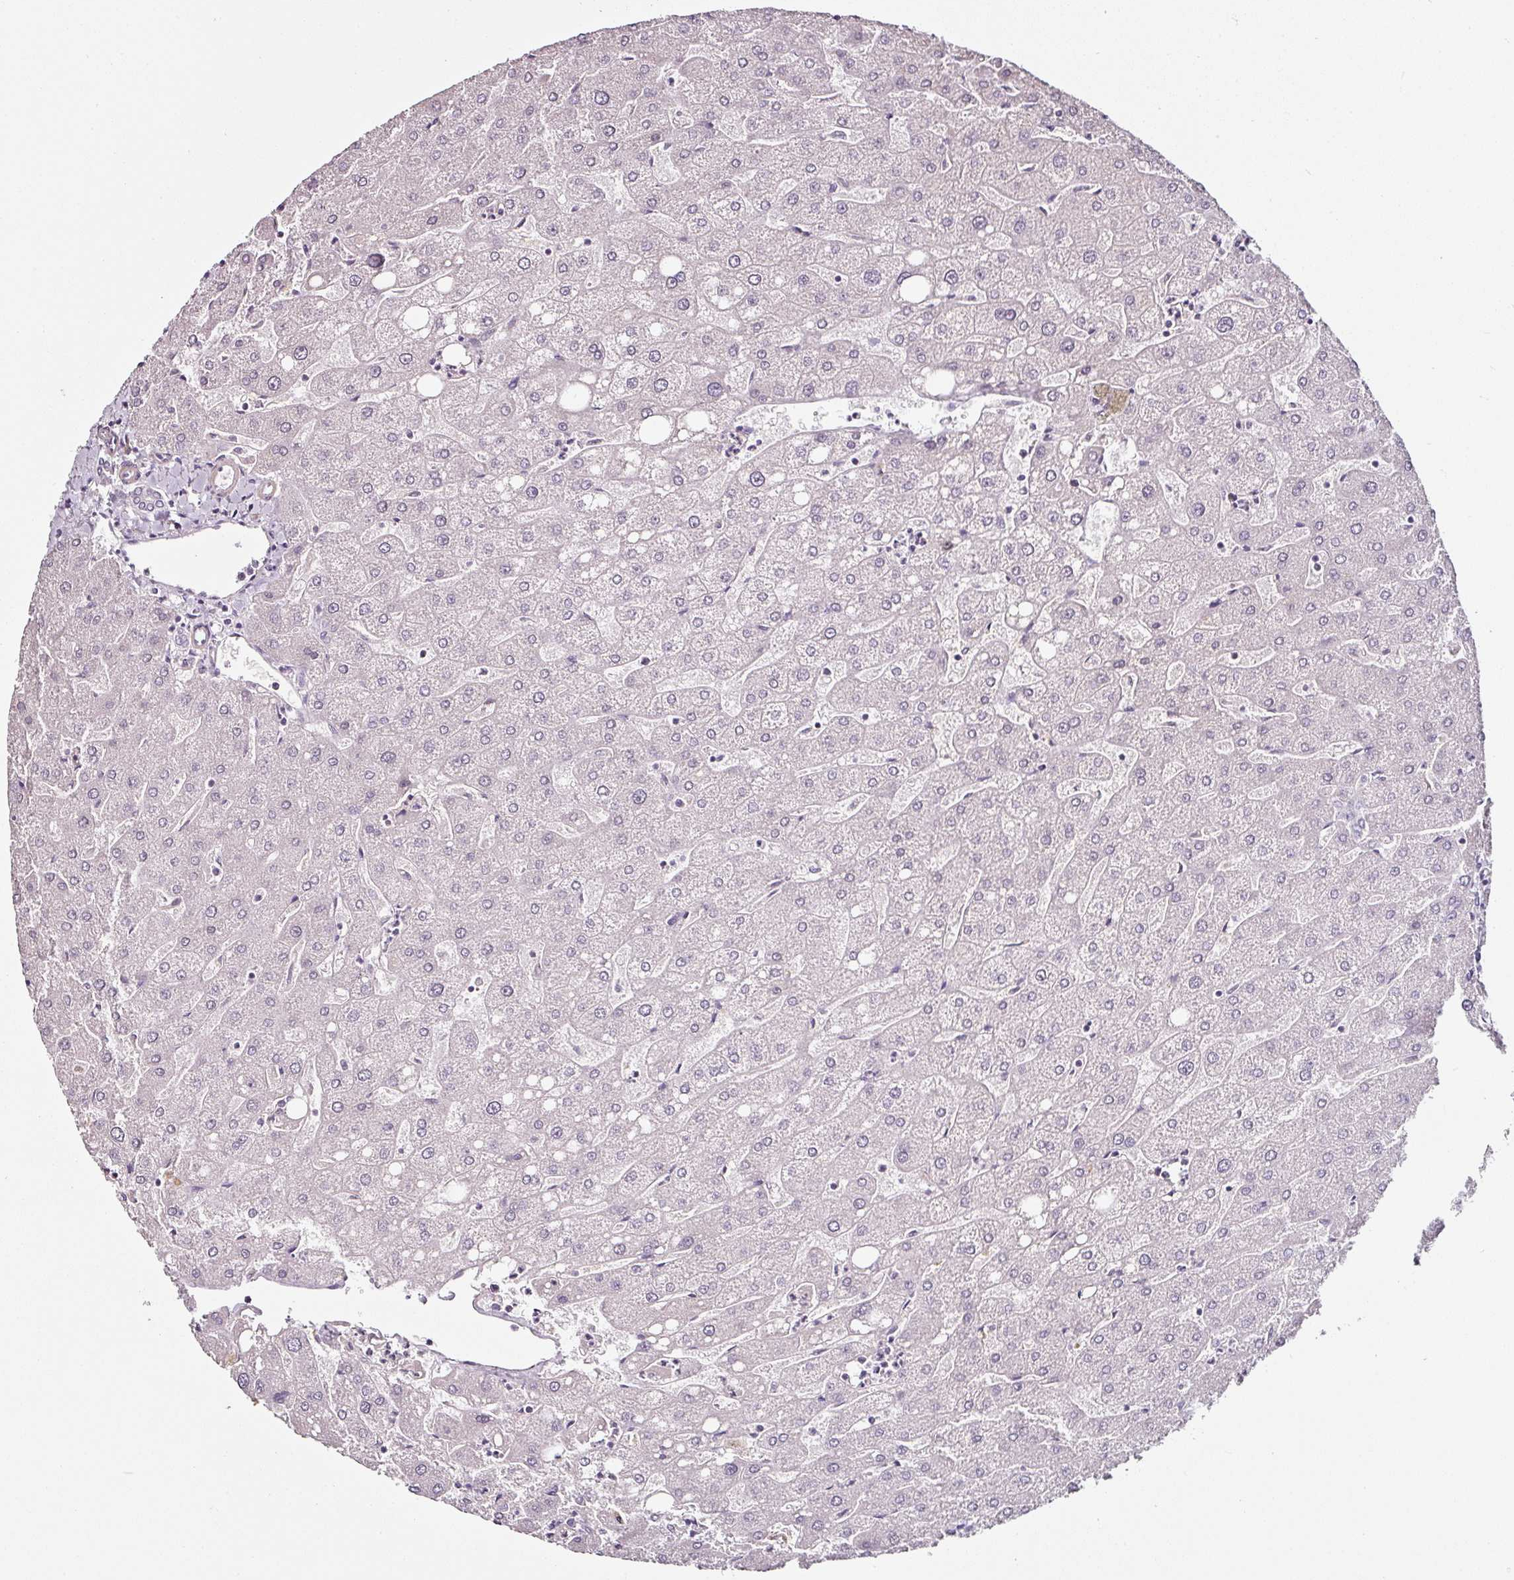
{"staining": {"intensity": "negative", "quantity": "none", "location": "none"}, "tissue": "liver", "cell_type": "Cholangiocytes", "image_type": "normal", "snomed": [{"axis": "morphology", "description": "Normal tissue, NOS"}, {"axis": "topography", "description": "Liver"}], "caption": "Immunohistochemistry of normal liver exhibits no positivity in cholangiocytes. Nuclei are stained in blue.", "gene": "CAP2", "patient": {"sex": "male", "age": 67}}